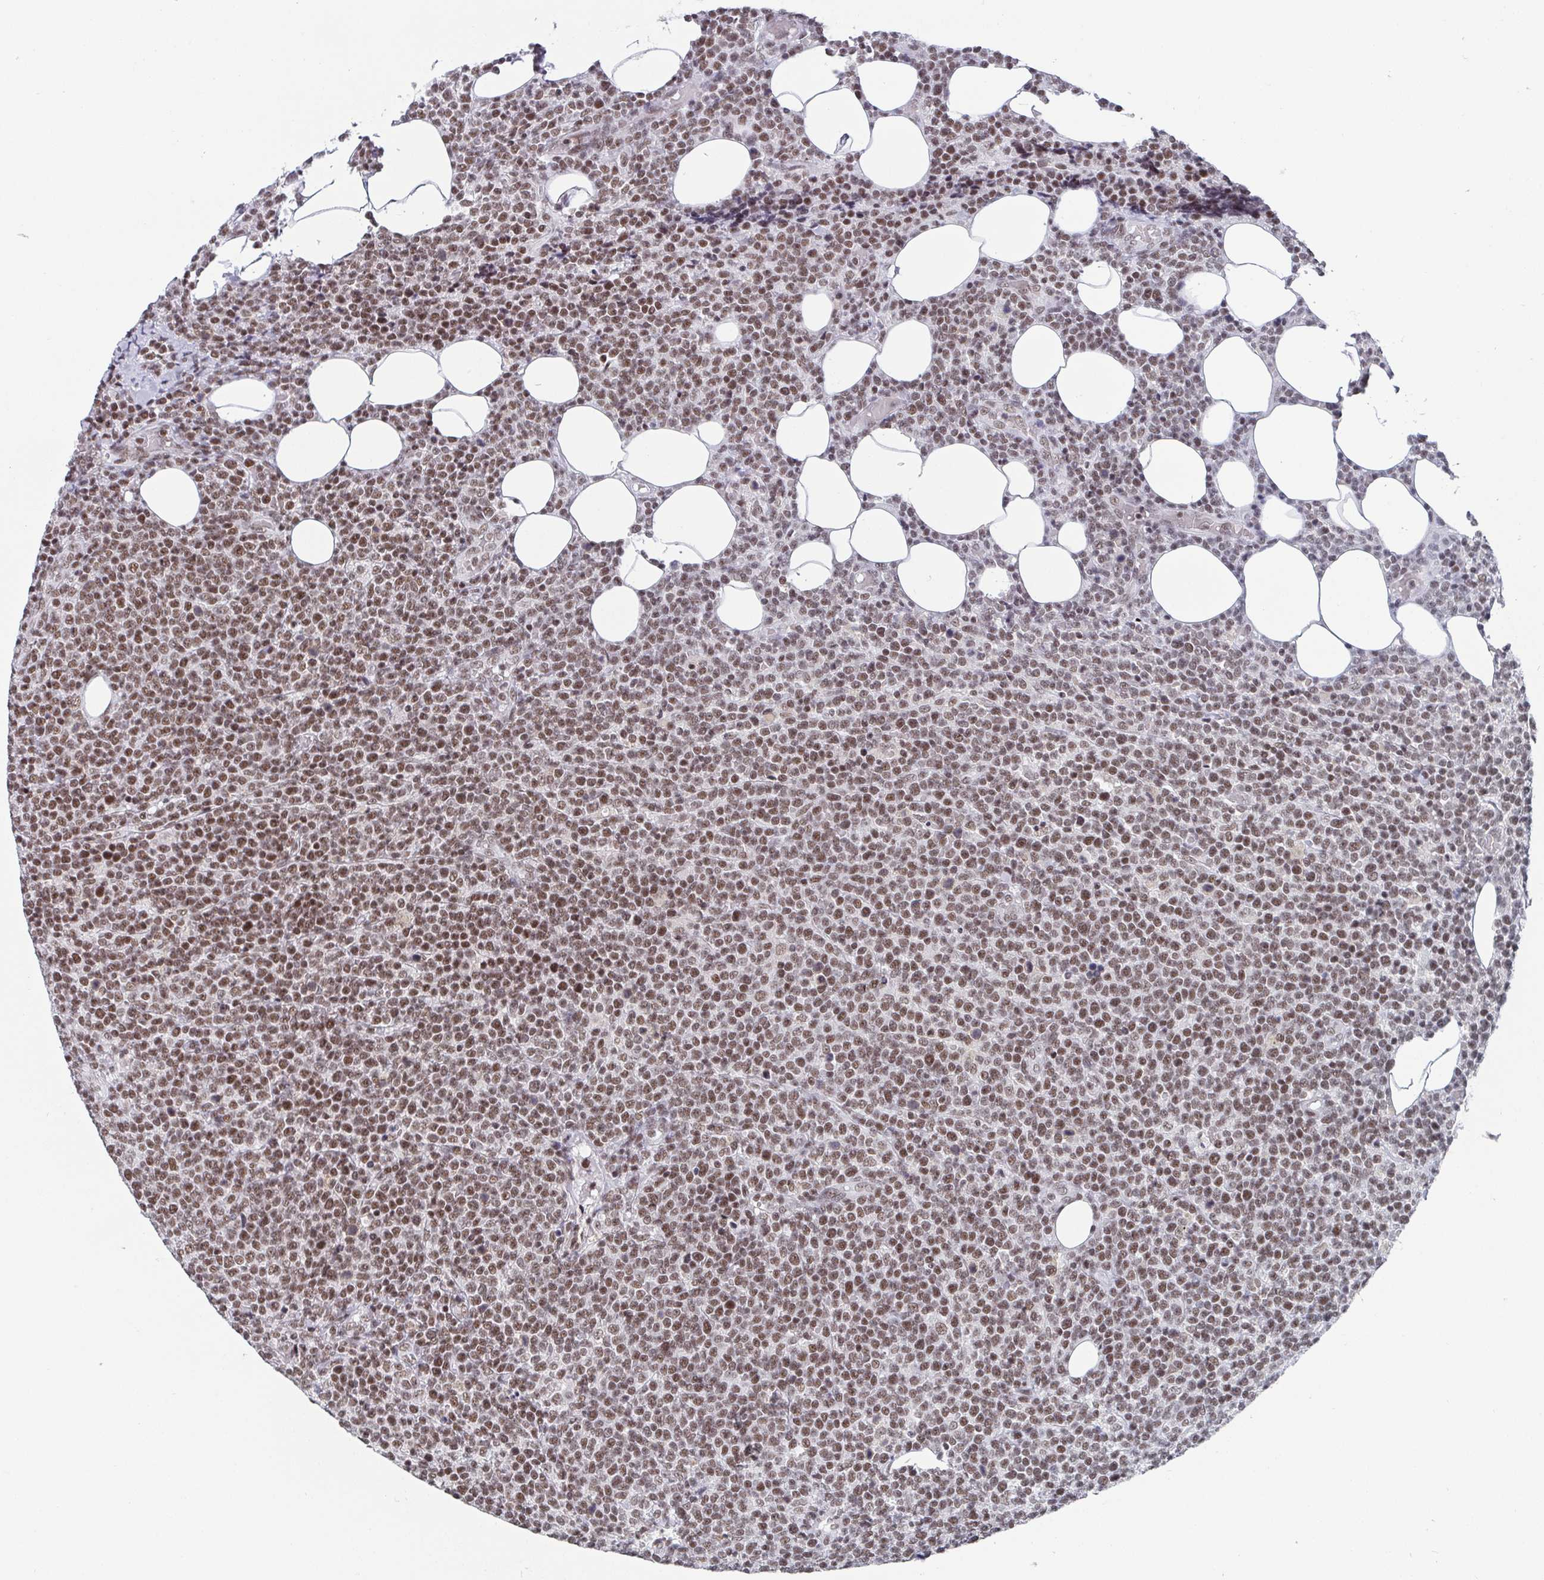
{"staining": {"intensity": "moderate", "quantity": ">75%", "location": "nuclear"}, "tissue": "lymphoma", "cell_type": "Tumor cells", "image_type": "cancer", "snomed": [{"axis": "morphology", "description": "Malignant lymphoma, non-Hodgkin's type, High grade"}, {"axis": "topography", "description": "Lymph node"}], "caption": "Immunohistochemistry histopathology image of neoplastic tissue: human lymphoma stained using immunohistochemistry (IHC) shows medium levels of moderate protein expression localized specifically in the nuclear of tumor cells, appearing as a nuclear brown color.", "gene": "CTCF", "patient": {"sex": "male", "age": 61}}